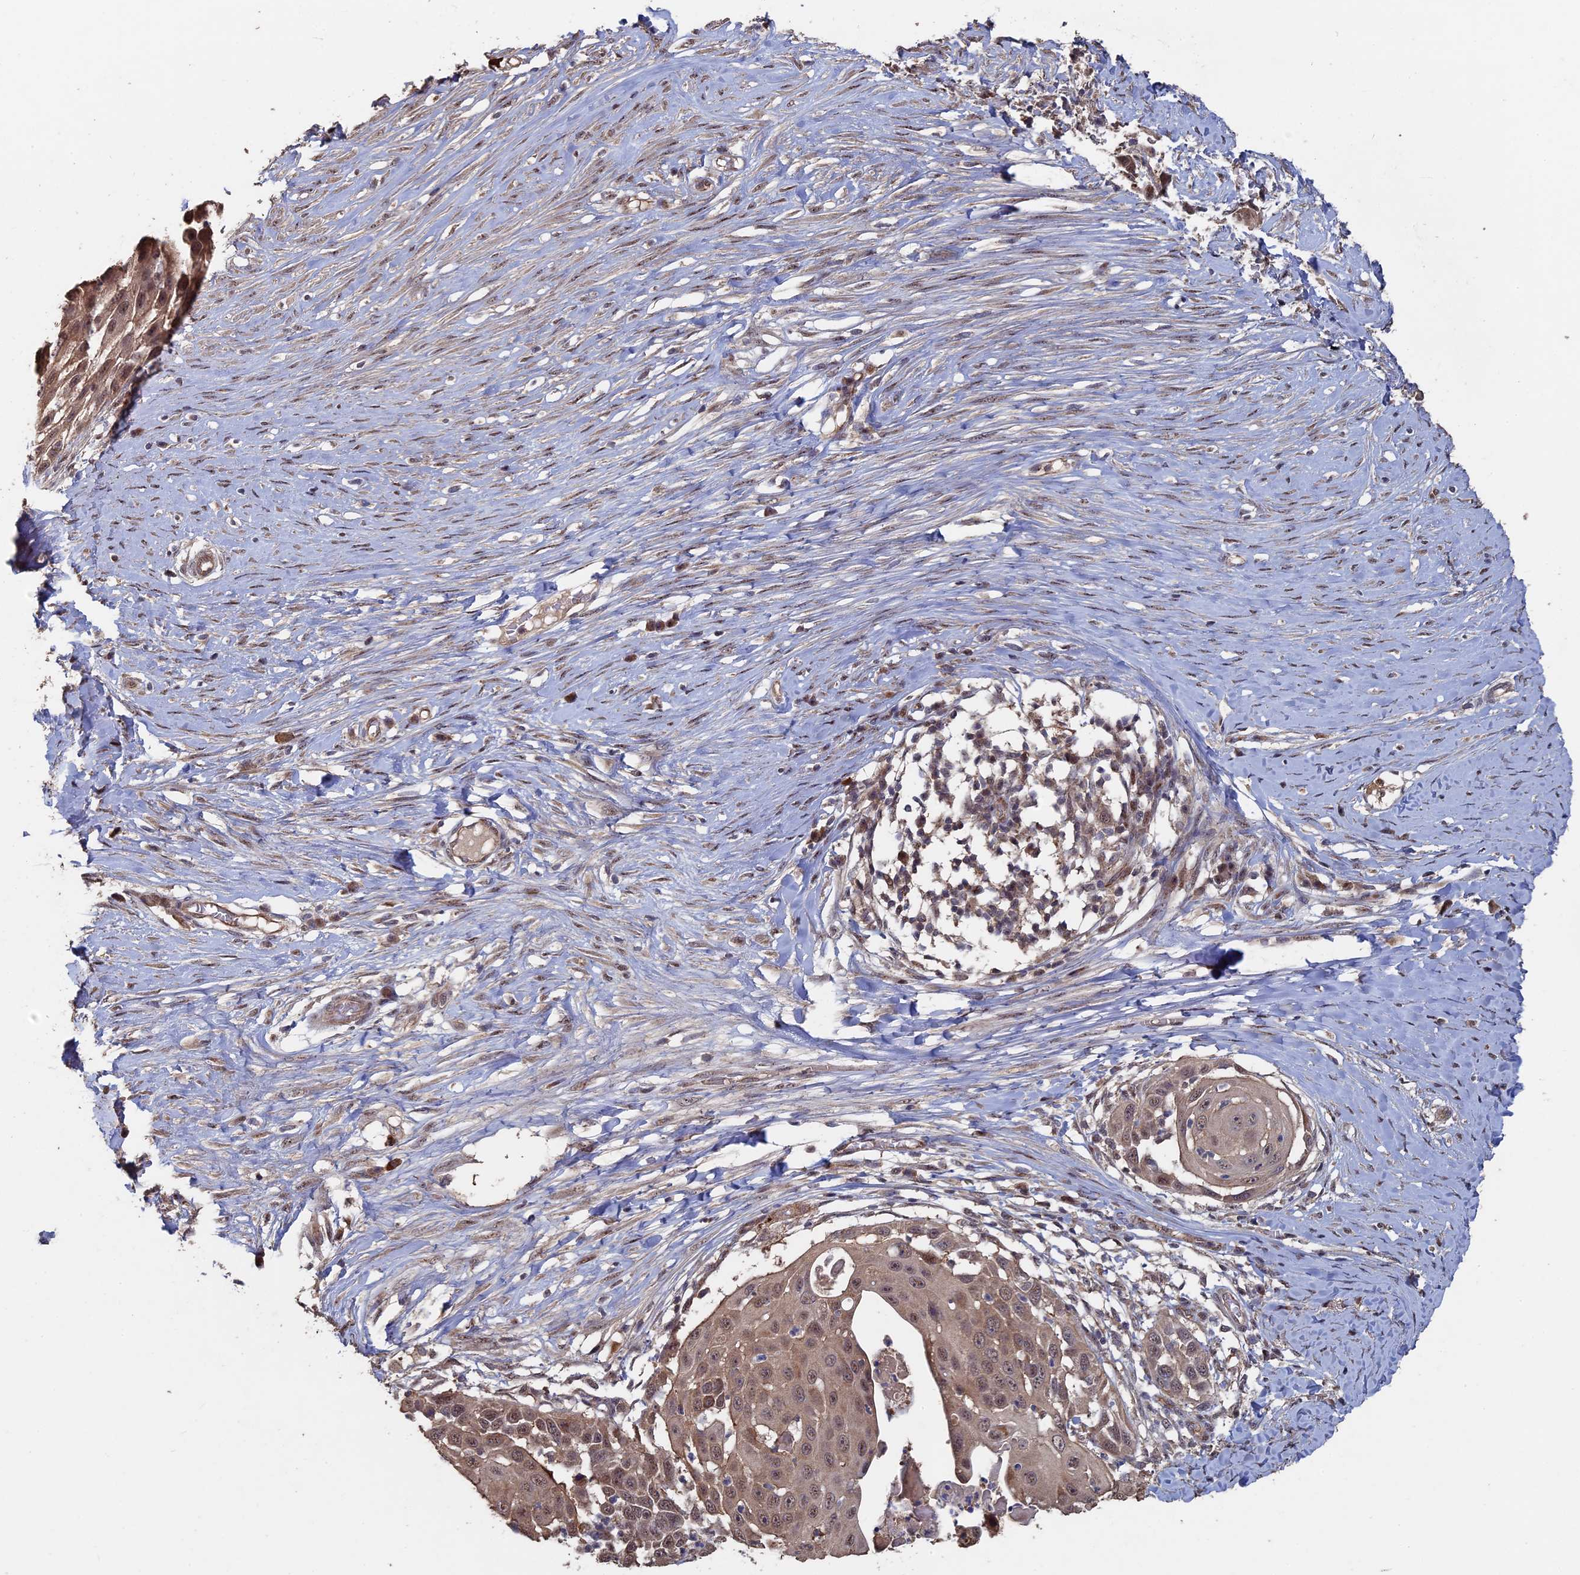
{"staining": {"intensity": "moderate", "quantity": ">75%", "location": "cytoplasmic/membranous,nuclear"}, "tissue": "skin cancer", "cell_type": "Tumor cells", "image_type": "cancer", "snomed": [{"axis": "morphology", "description": "Squamous cell carcinoma, NOS"}, {"axis": "topography", "description": "Skin"}], "caption": "Approximately >75% of tumor cells in human skin cancer (squamous cell carcinoma) reveal moderate cytoplasmic/membranous and nuclear protein expression as visualized by brown immunohistochemical staining.", "gene": "KIAA1328", "patient": {"sex": "female", "age": 44}}